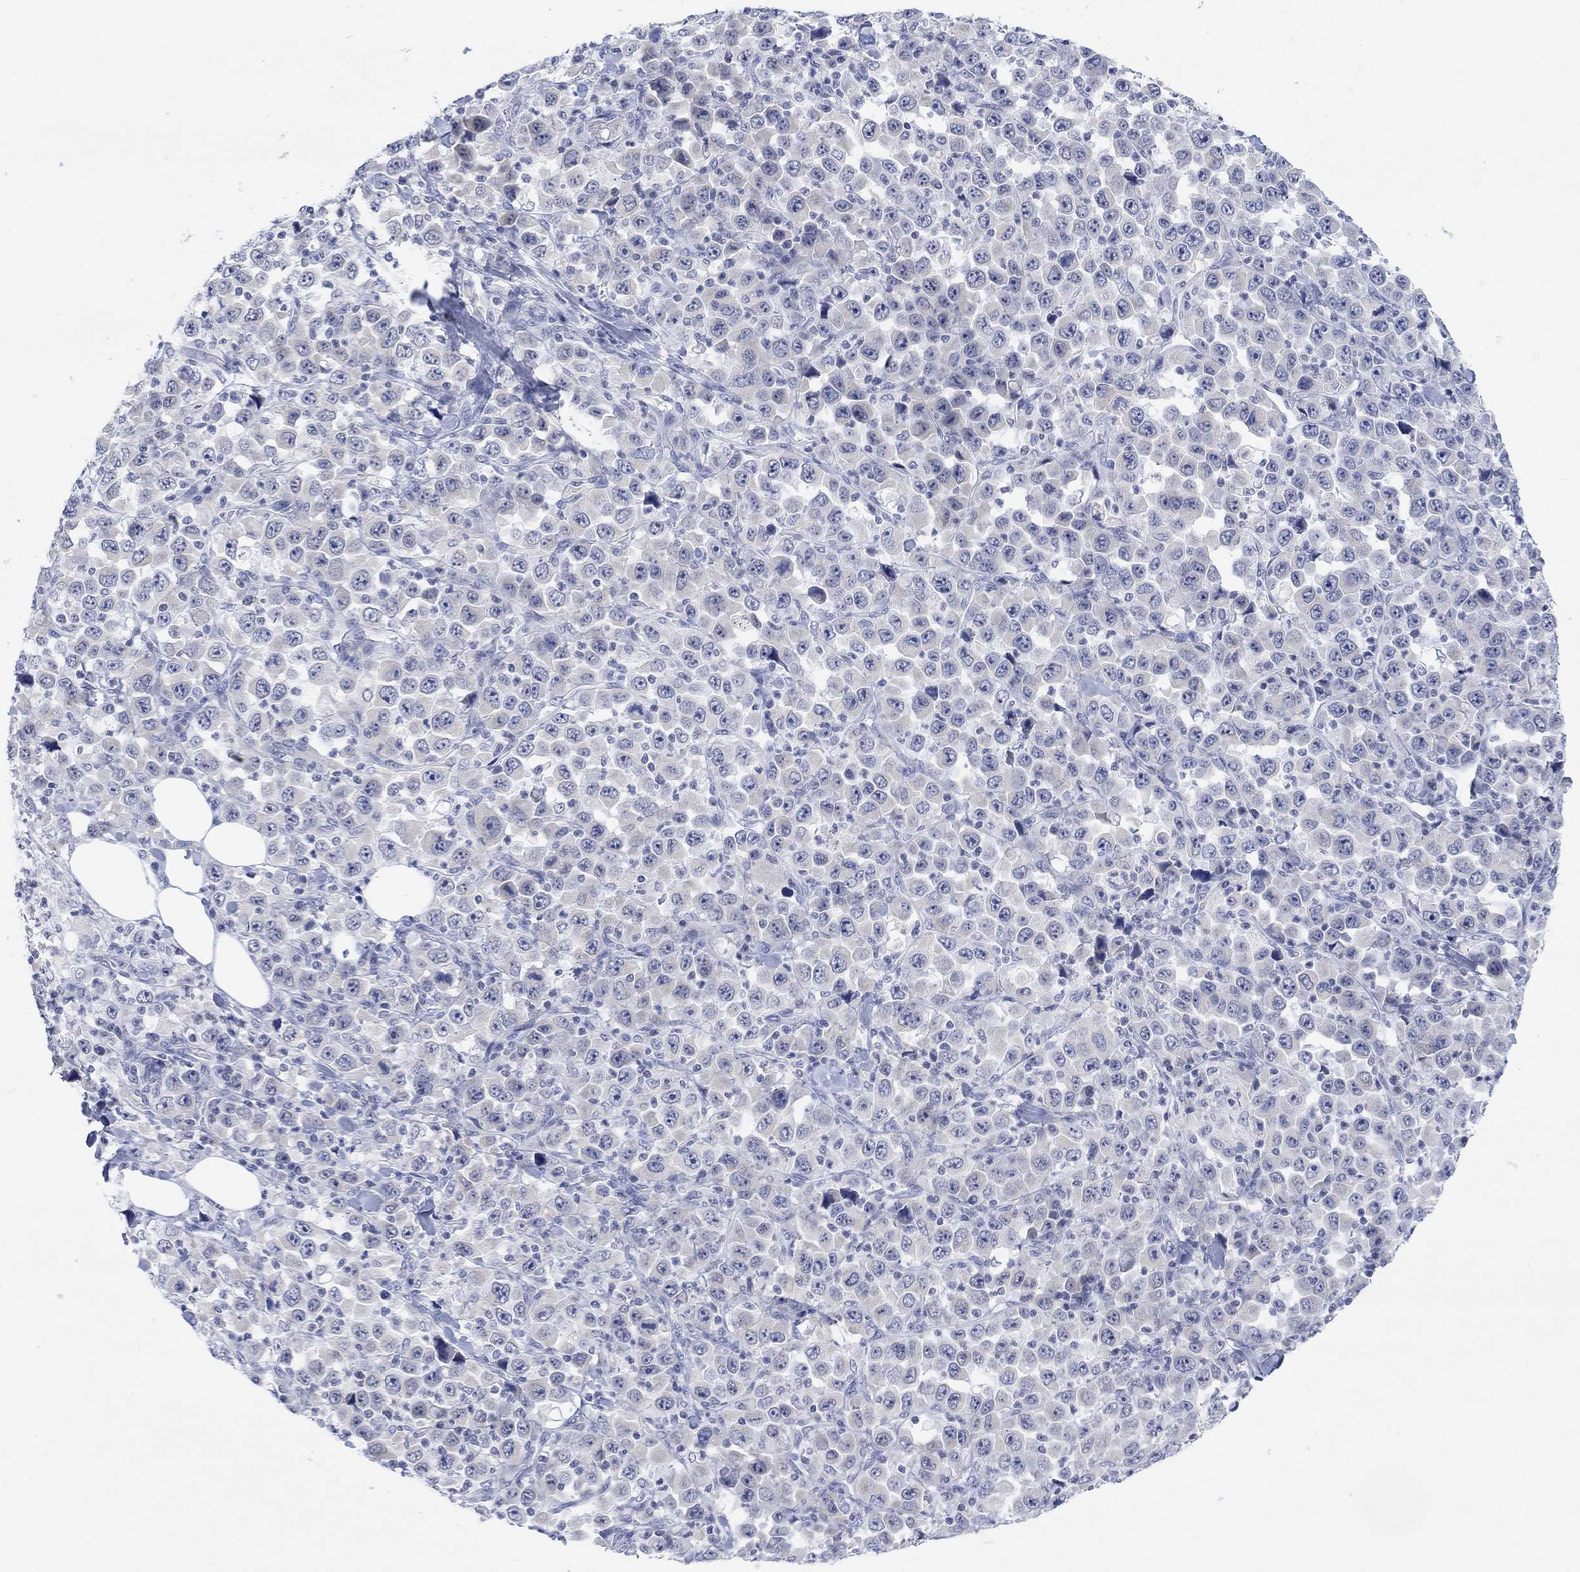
{"staining": {"intensity": "negative", "quantity": "none", "location": "none"}, "tissue": "stomach cancer", "cell_type": "Tumor cells", "image_type": "cancer", "snomed": [{"axis": "morphology", "description": "Normal tissue, NOS"}, {"axis": "morphology", "description": "Adenocarcinoma, NOS"}, {"axis": "topography", "description": "Stomach, upper"}, {"axis": "topography", "description": "Stomach"}], "caption": "The histopathology image displays no significant expression in tumor cells of adenocarcinoma (stomach).", "gene": "ATP6V1E2", "patient": {"sex": "male", "age": 59}}